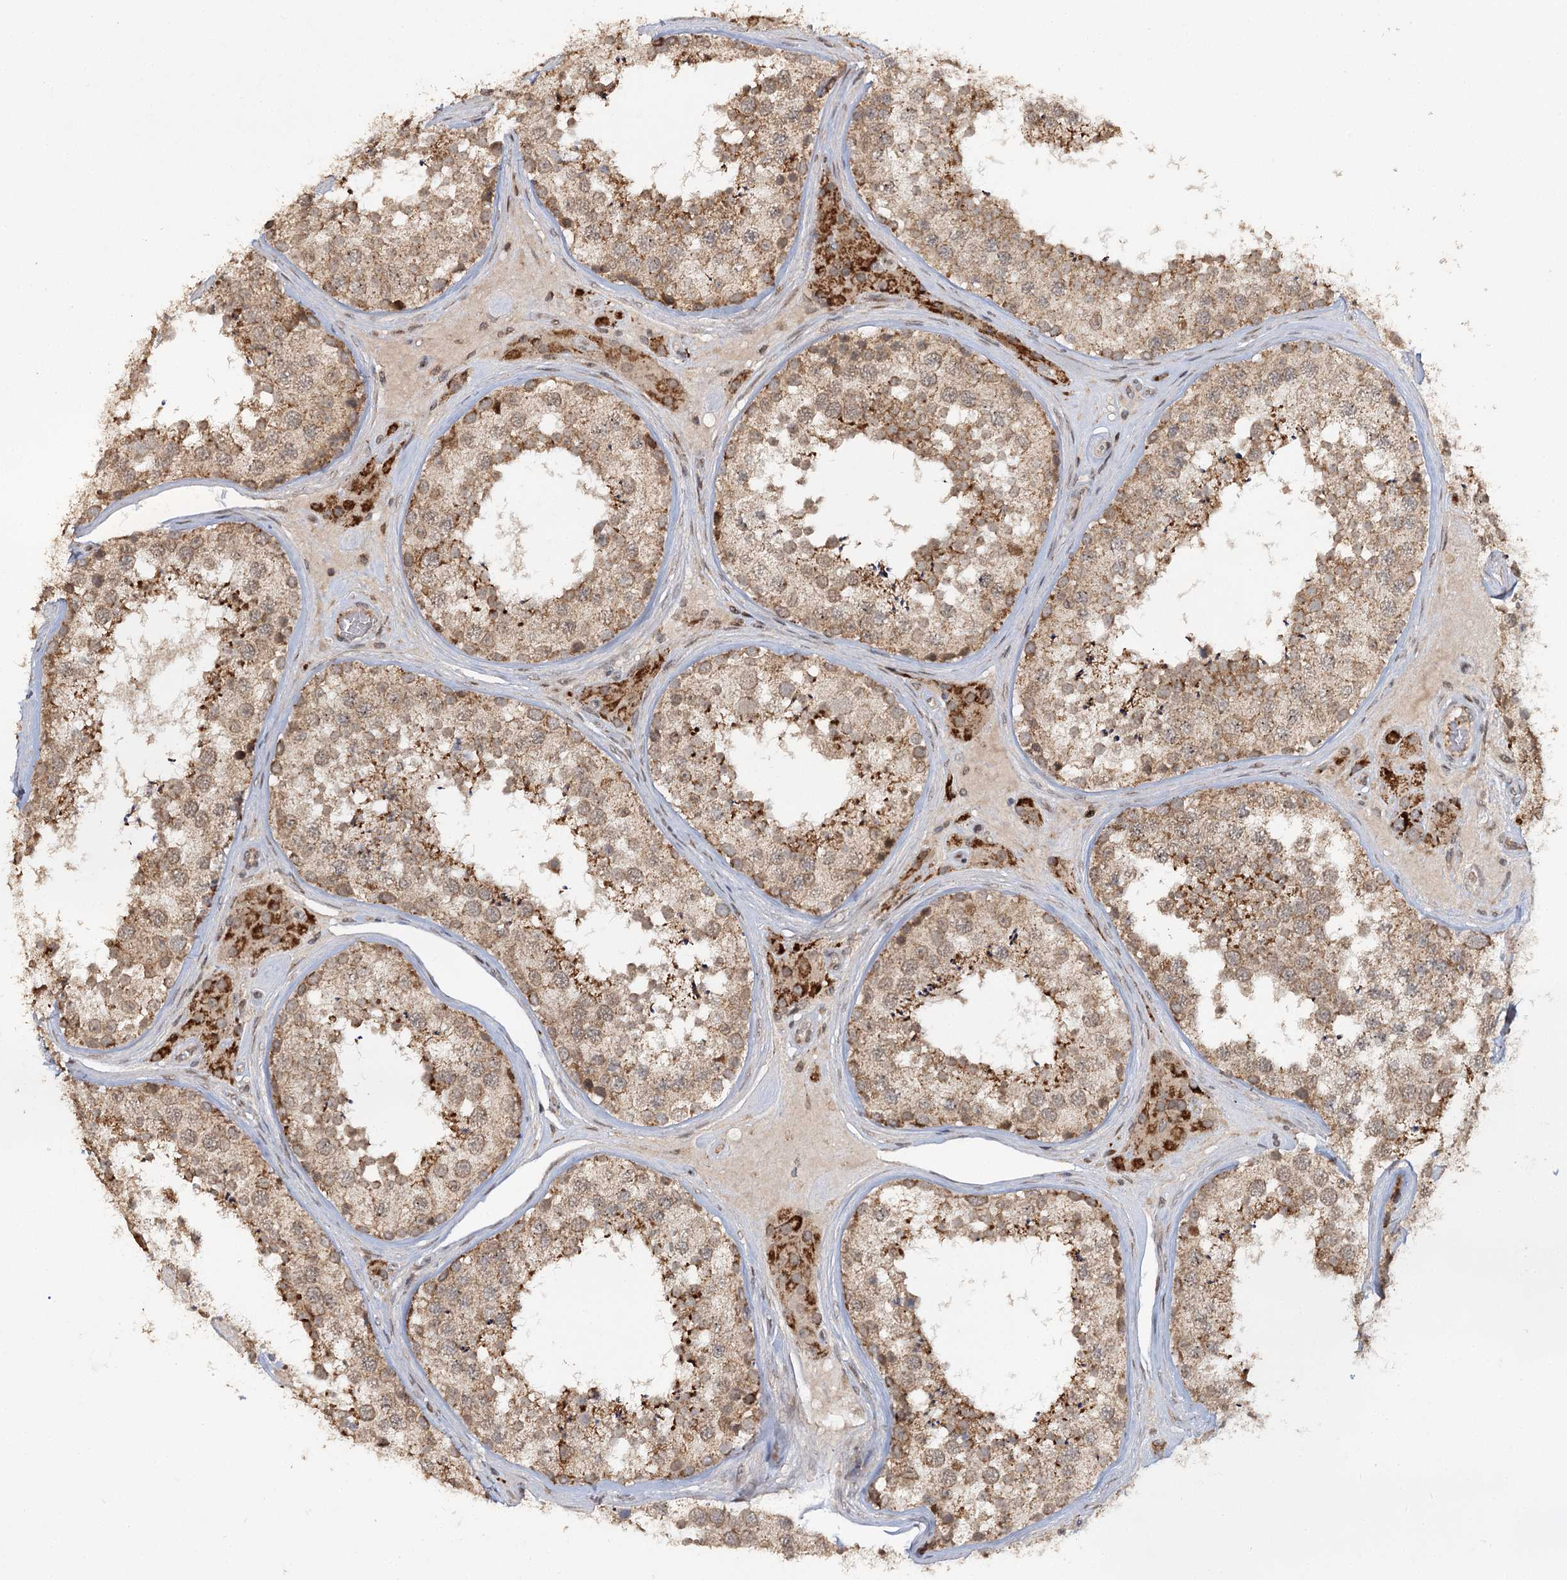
{"staining": {"intensity": "moderate", "quantity": ">75%", "location": "cytoplasmic/membranous"}, "tissue": "testis", "cell_type": "Cells in seminiferous ducts", "image_type": "normal", "snomed": [{"axis": "morphology", "description": "Normal tissue, NOS"}, {"axis": "topography", "description": "Testis"}], "caption": "Testis stained with a brown dye demonstrates moderate cytoplasmic/membranous positive positivity in about >75% of cells in seminiferous ducts.", "gene": "ZNRF3", "patient": {"sex": "male", "age": 46}}